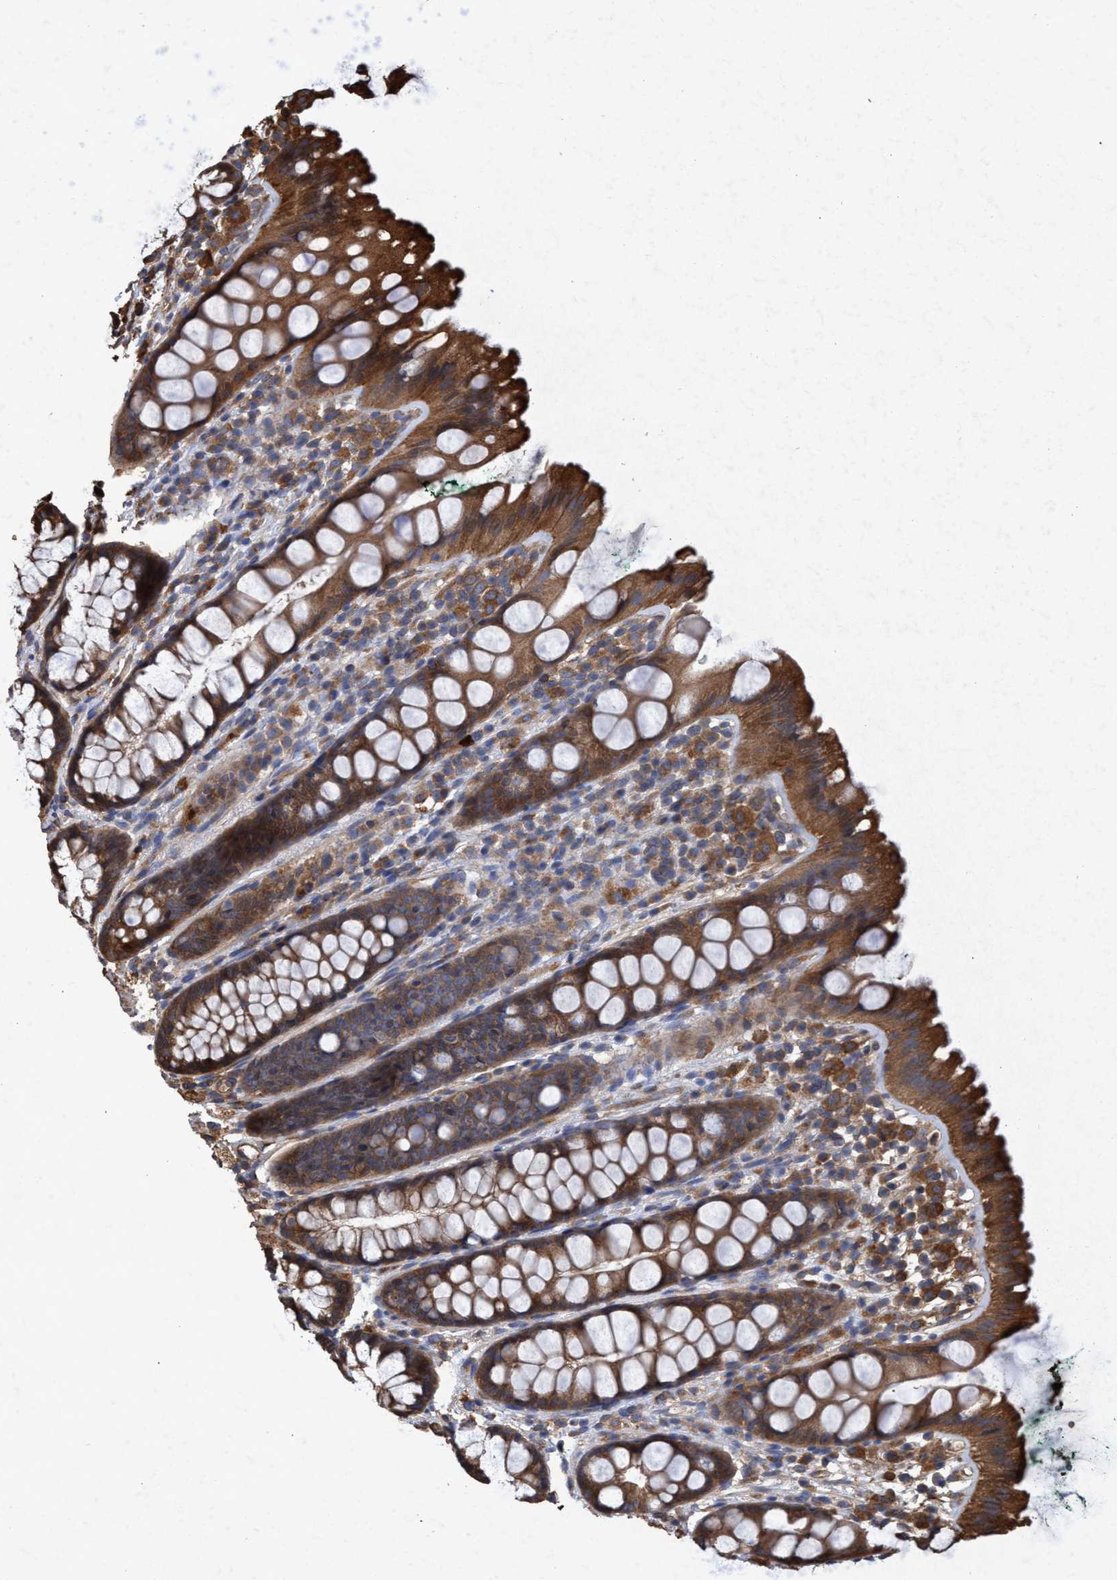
{"staining": {"intensity": "strong", "quantity": ">75%", "location": "cytoplasmic/membranous"}, "tissue": "rectum", "cell_type": "Glandular cells", "image_type": "normal", "snomed": [{"axis": "morphology", "description": "Normal tissue, NOS"}, {"axis": "topography", "description": "Rectum"}], "caption": "Protein expression analysis of normal rectum displays strong cytoplasmic/membranous expression in approximately >75% of glandular cells.", "gene": "CHMP6", "patient": {"sex": "female", "age": 65}}